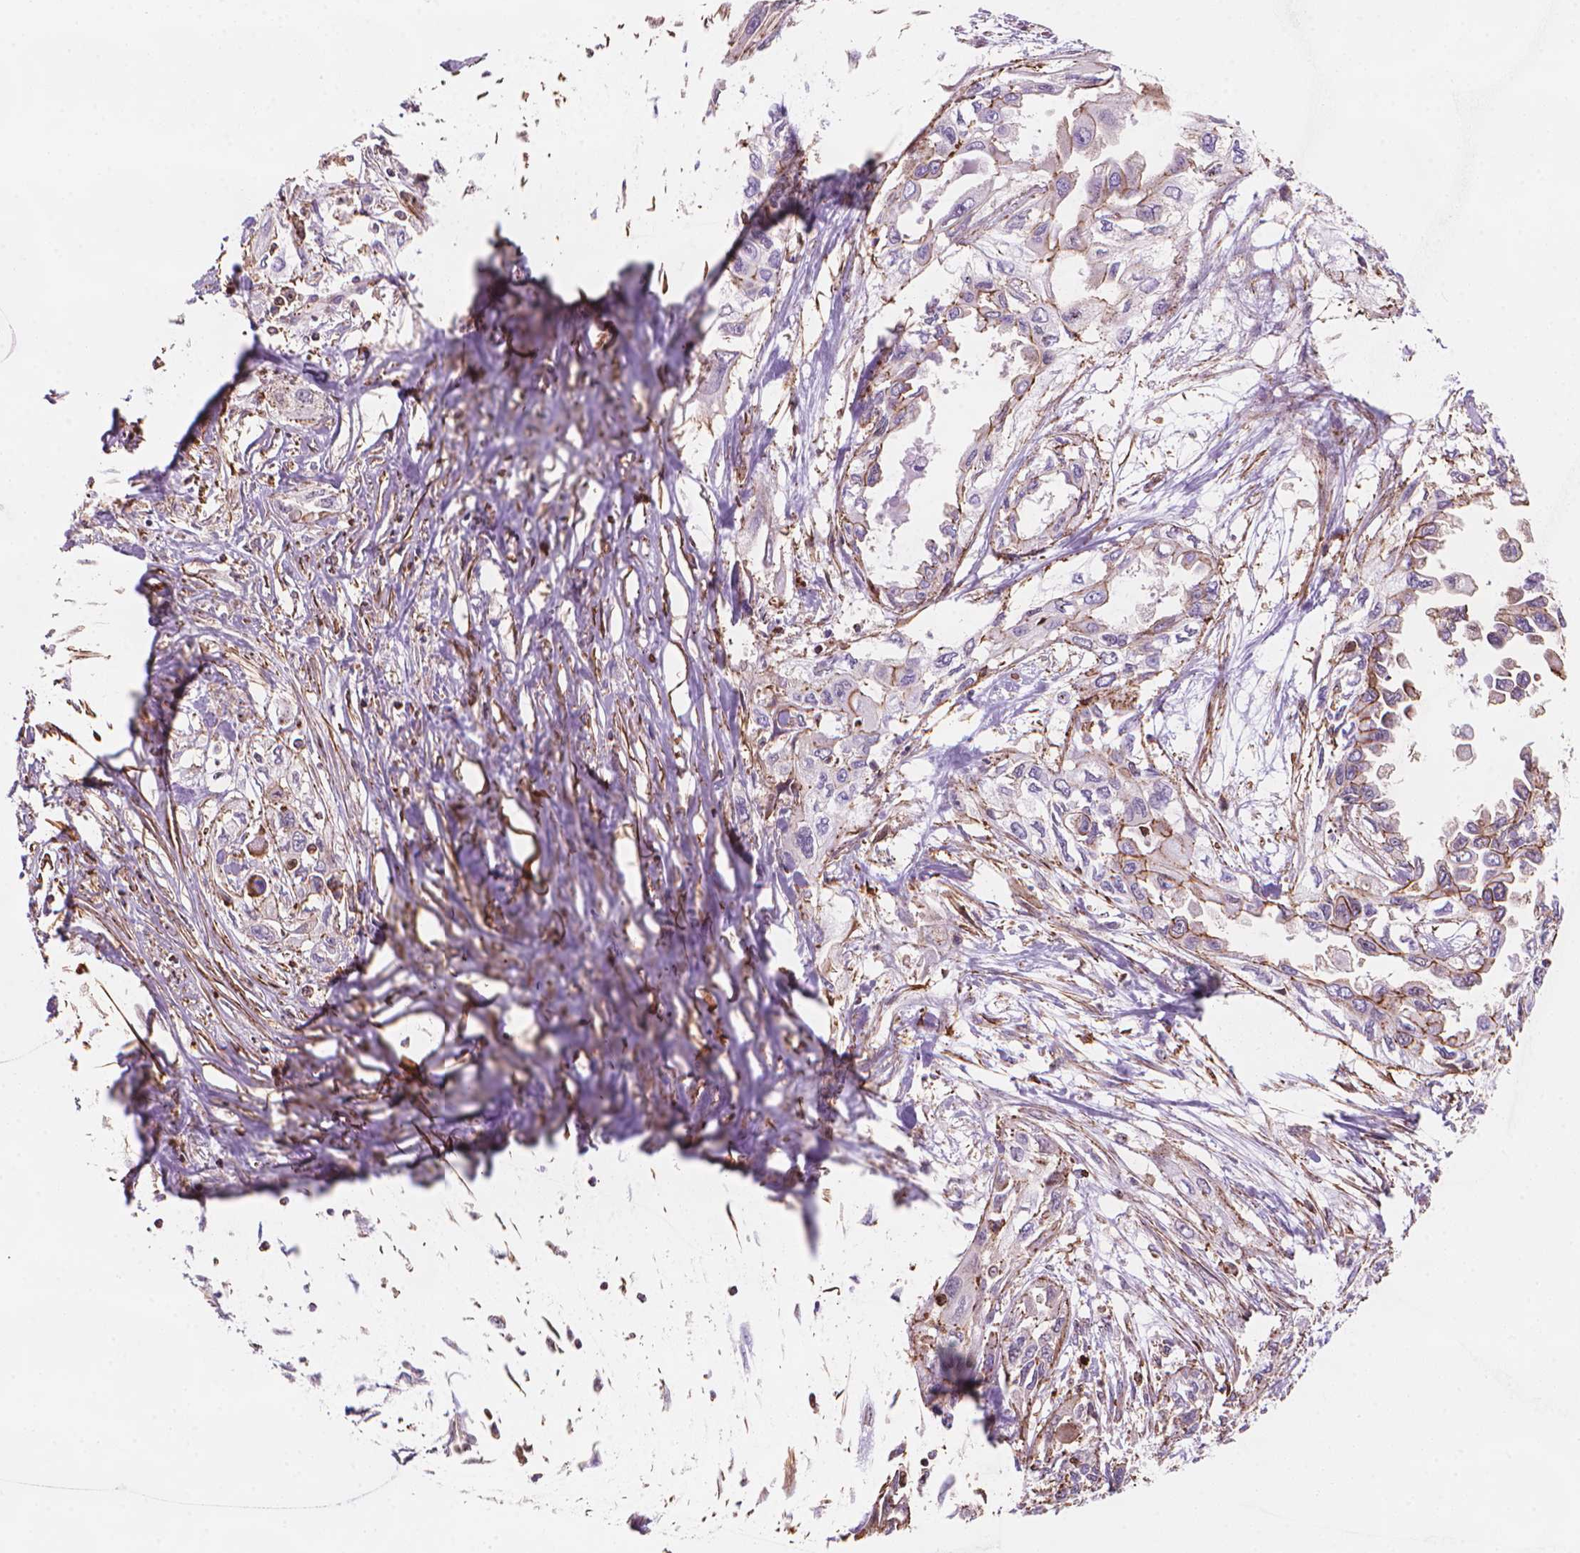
{"staining": {"intensity": "moderate", "quantity": "<25%", "location": "cytoplasmic/membranous"}, "tissue": "pancreatic cancer", "cell_type": "Tumor cells", "image_type": "cancer", "snomed": [{"axis": "morphology", "description": "Adenocarcinoma, NOS"}, {"axis": "topography", "description": "Pancreas"}], "caption": "Moderate cytoplasmic/membranous positivity is seen in about <25% of tumor cells in pancreatic cancer. The staining is performed using DAB brown chromogen to label protein expression. The nuclei are counter-stained blue using hematoxylin.", "gene": "PATJ", "patient": {"sex": "female", "age": 55}}